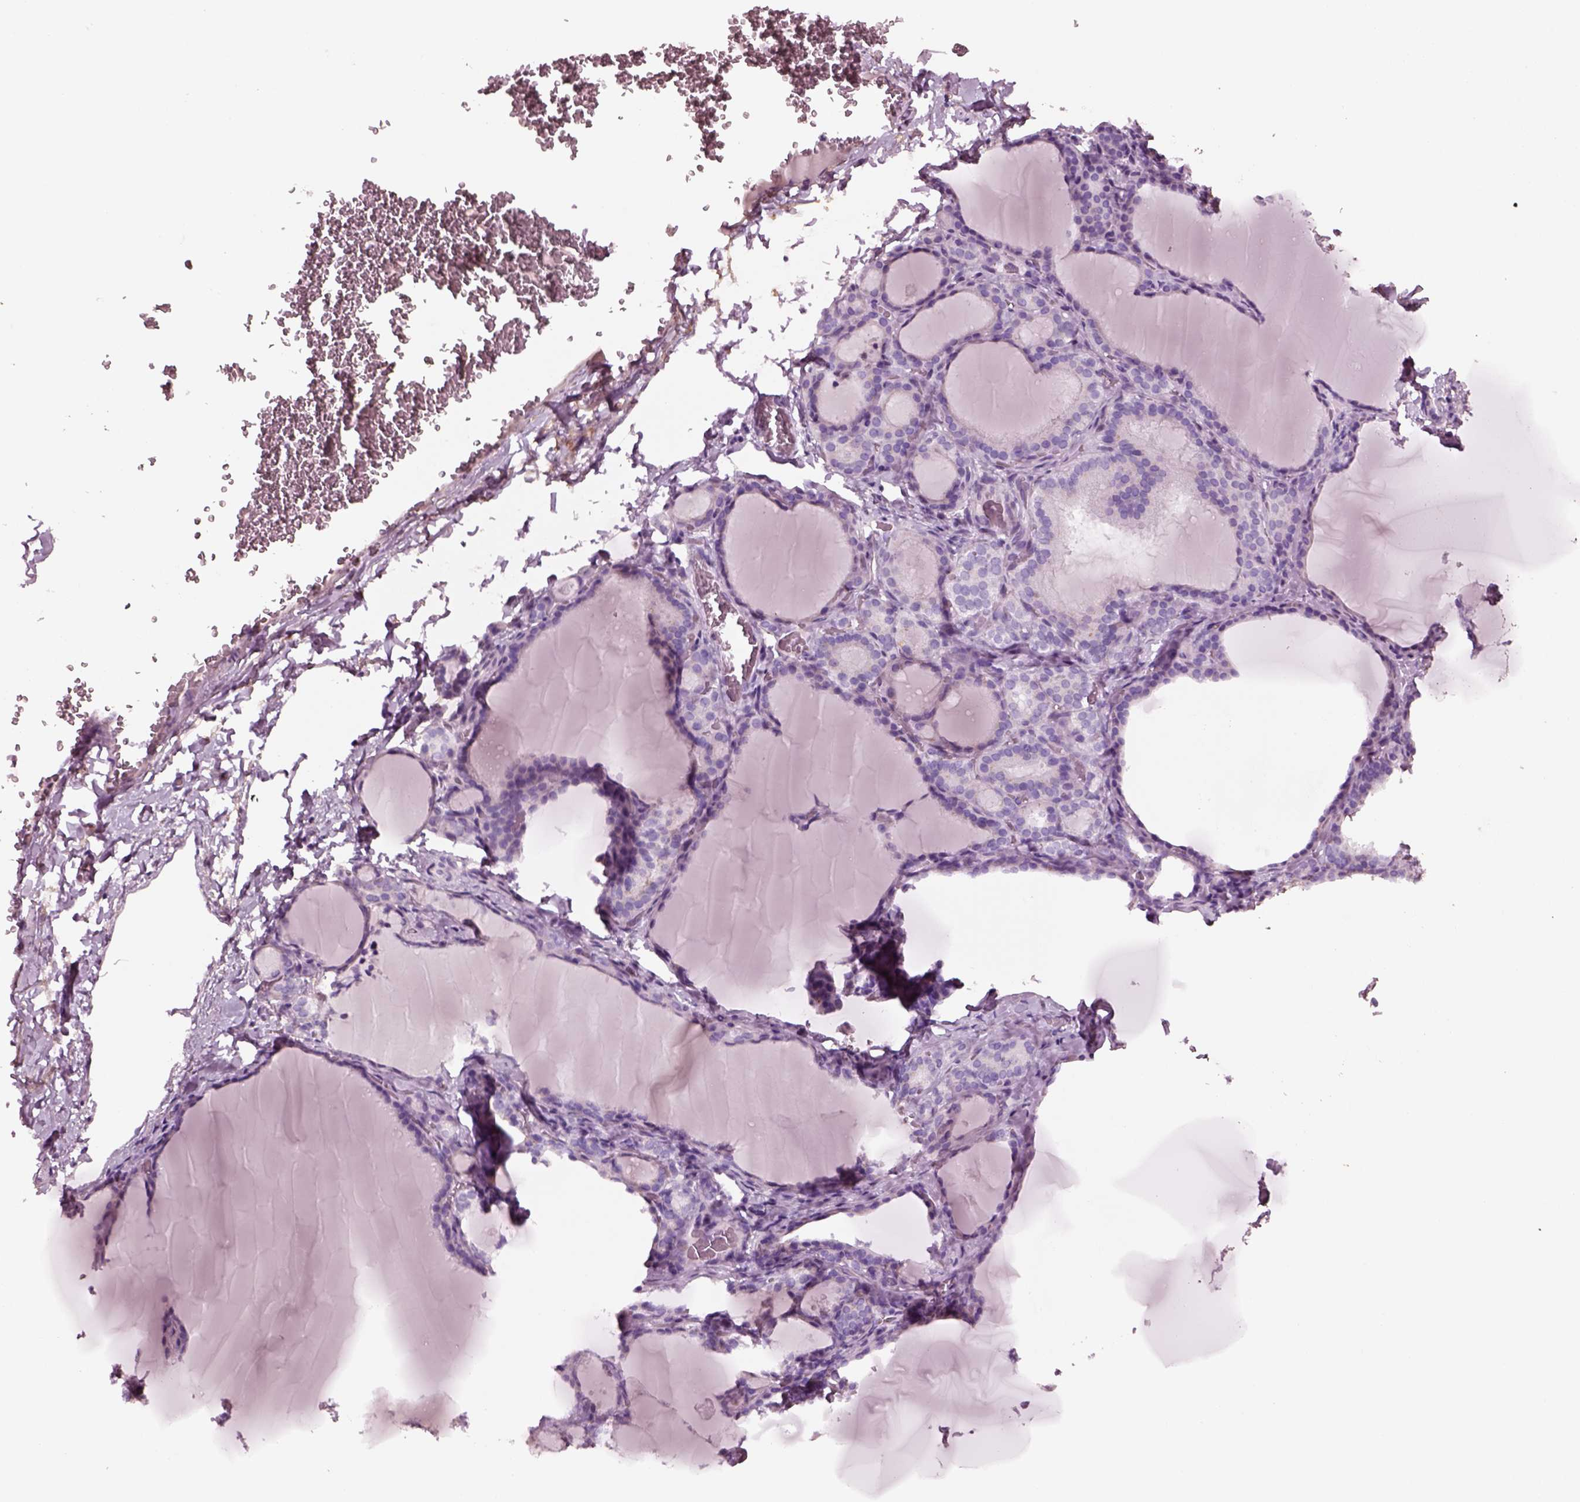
{"staining": {"intensity": "negative", "quantity": "none", "location": "none"}, "tissue": "thyroid gland", "cell_type": "Glandular cells", "image_type": "normal", "snomed": [{"axis": "morphology", "description": "Normal tissue, NOS"}, {"axis": "morphology", "description": "Hyperplasia, NOS"}, {"axis": "topography", "description": "Thyroid gland"}], "caption": "Protein analysis of benign thyroid gland shows no significant staining in glandular cells.", "gene": "NMRK2", "patient": {"sex": "female", "age": 27}}